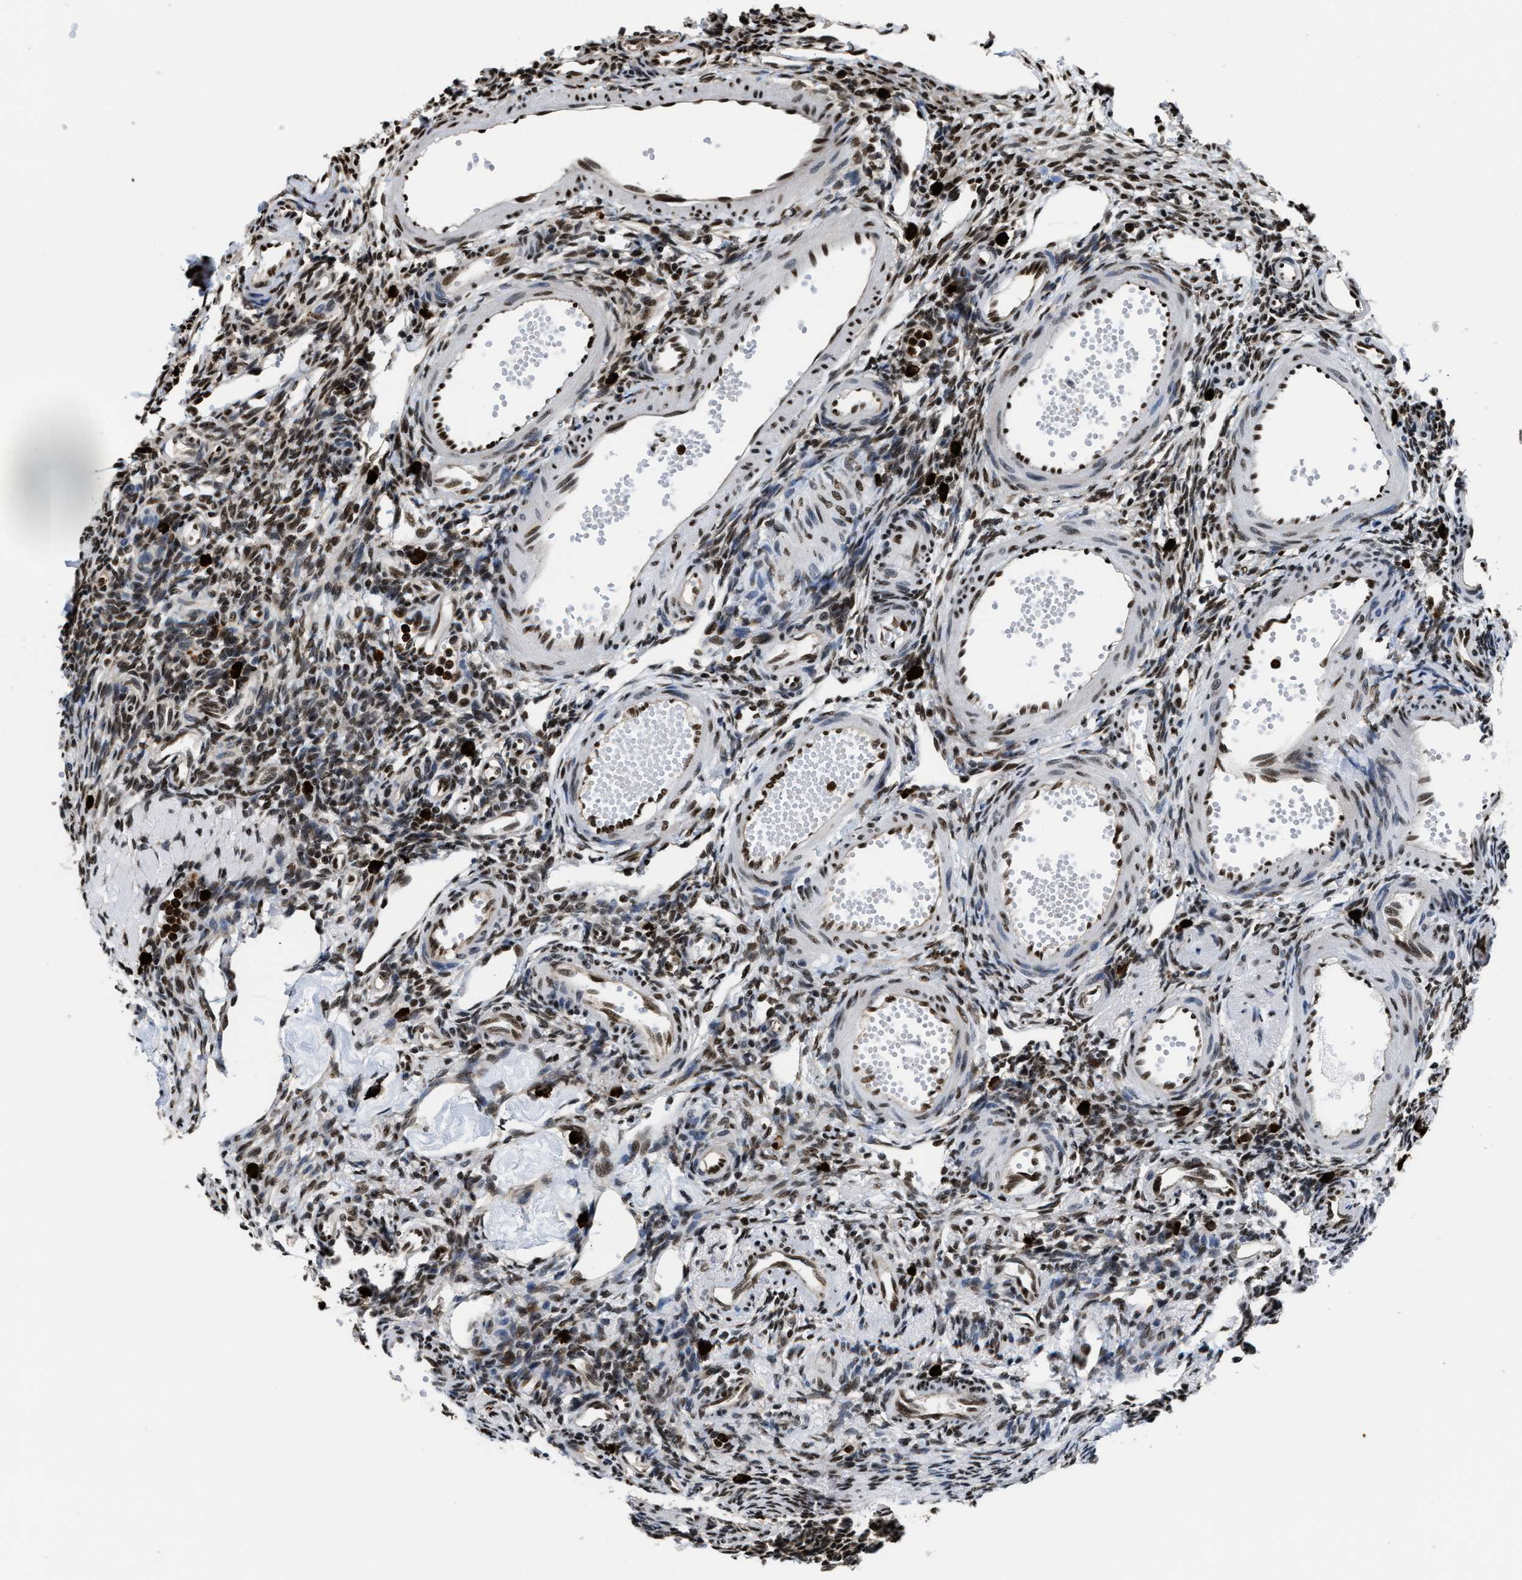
{"staining": {"intensity": "moderate", "quantity": ">75%", "location": "nuclear"}, "tissue": "ovary", "cell_type": "Ovarian stroma cells", "image_type": "normal", "snomed": [{"axis": "morphology", "description": "Normal tissue, NOS"}, {"axis": "topography", "description": "Ovary"}], "caption": "Moderate nuclear positivity for a protein is identified in about >75% of ovarian stroma cells of normal ovary using IHC.", "gene": "CCNDBP1", "patient": {"sex": "female", "age": 33}}